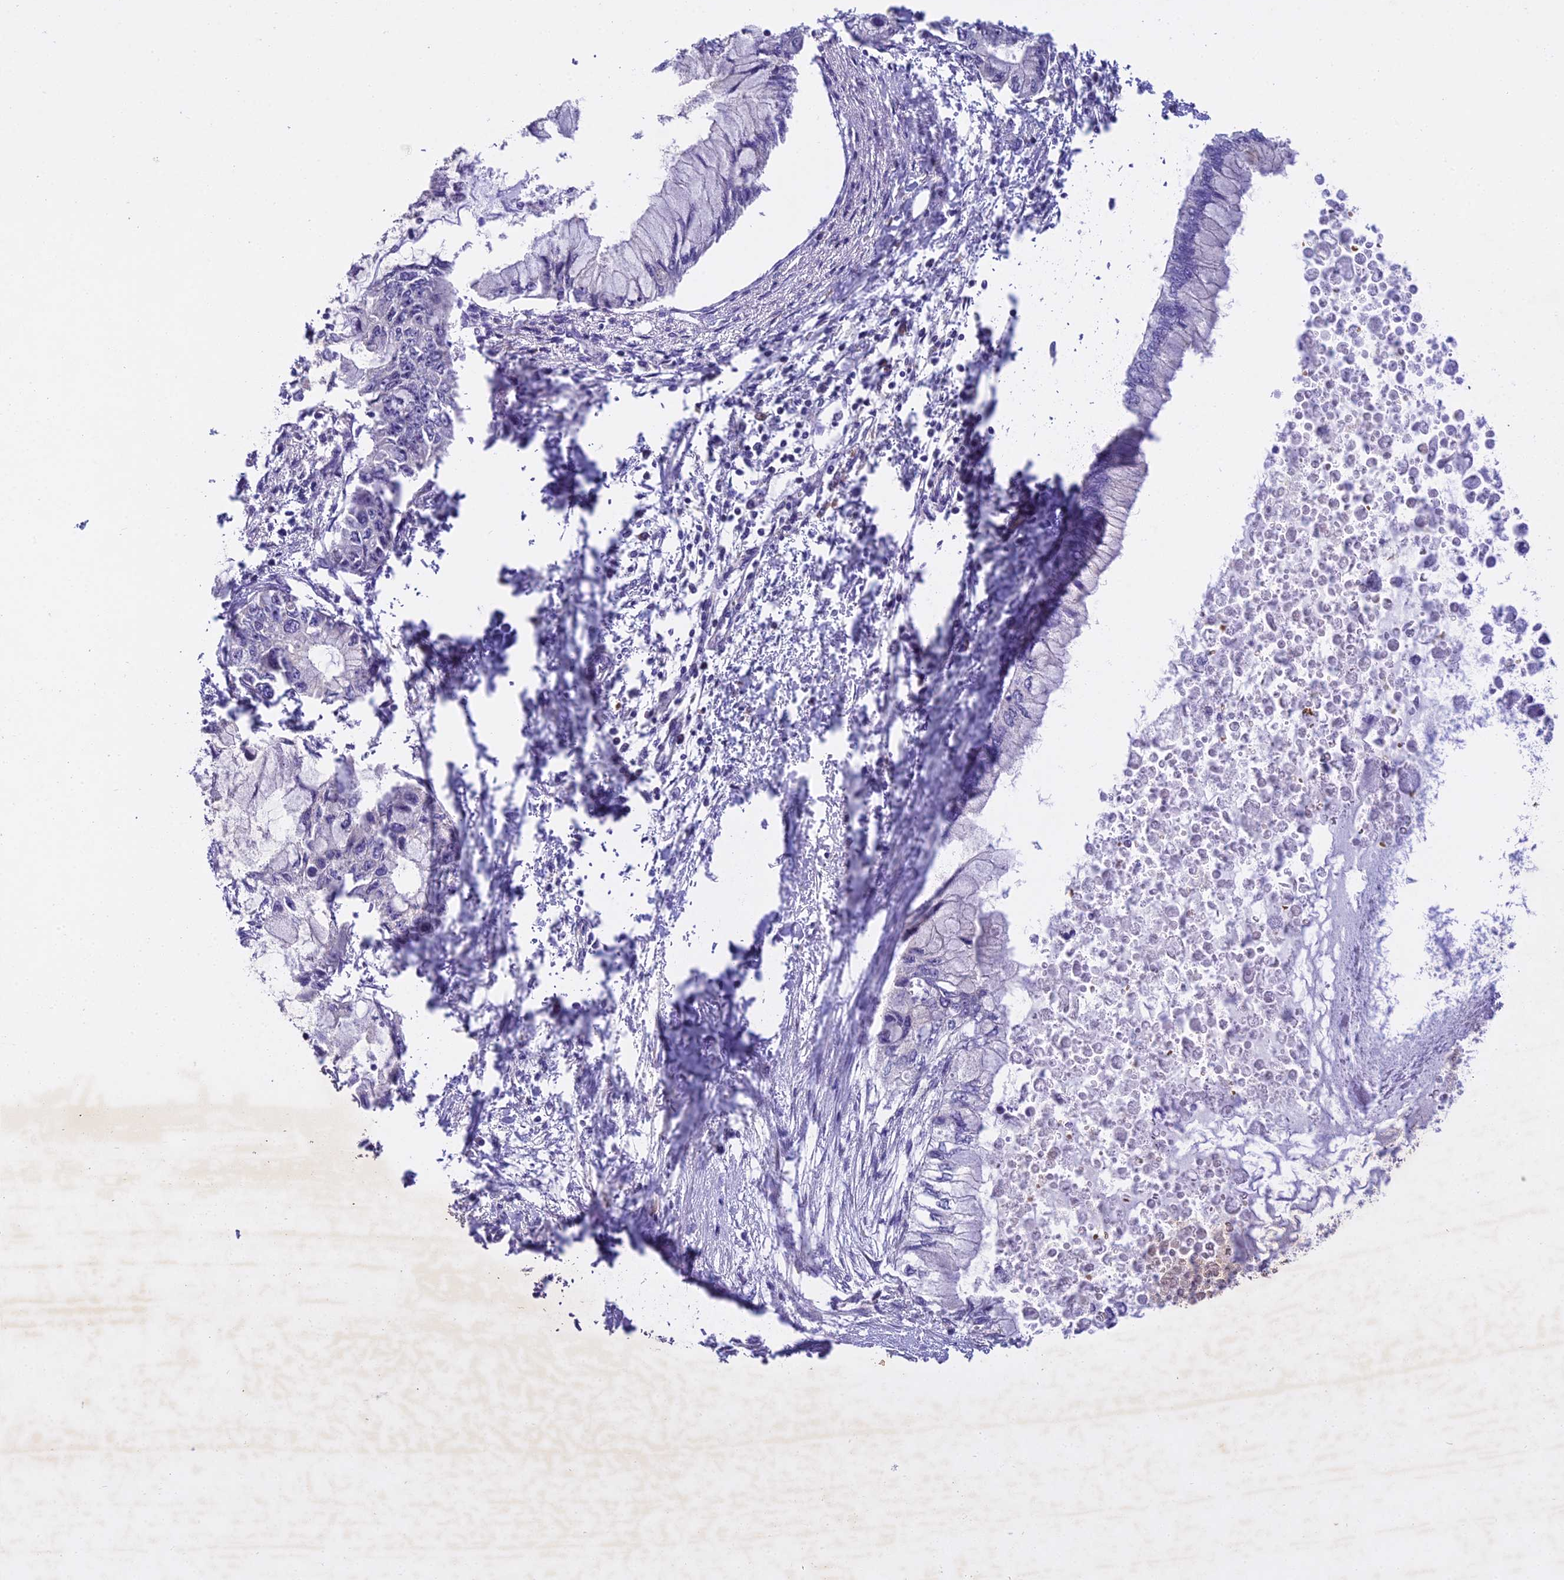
{"staining": {"intensity": "negative", "quantity": "none", "location": "none"}, "tissue": "pancreatic cancer", "cell_type": "Tumor cells", "image_type": "cancer", "snomed": [{"axis": "morphology", "description": "Adenocarcinoma, NOS"}, {"axis": "topography", "description": "Pancreas"}], "caption": "There is no significant expression in tumor cells of pancreatic adenocarcinoma. The staining was performed using DAB to visualize the protein expression in brown, while the nuclei were stained in blue with hematoxylin (Magnification: 20x).", "gene": "CENPL", "patient": {"sex": "male", "age": 48}}